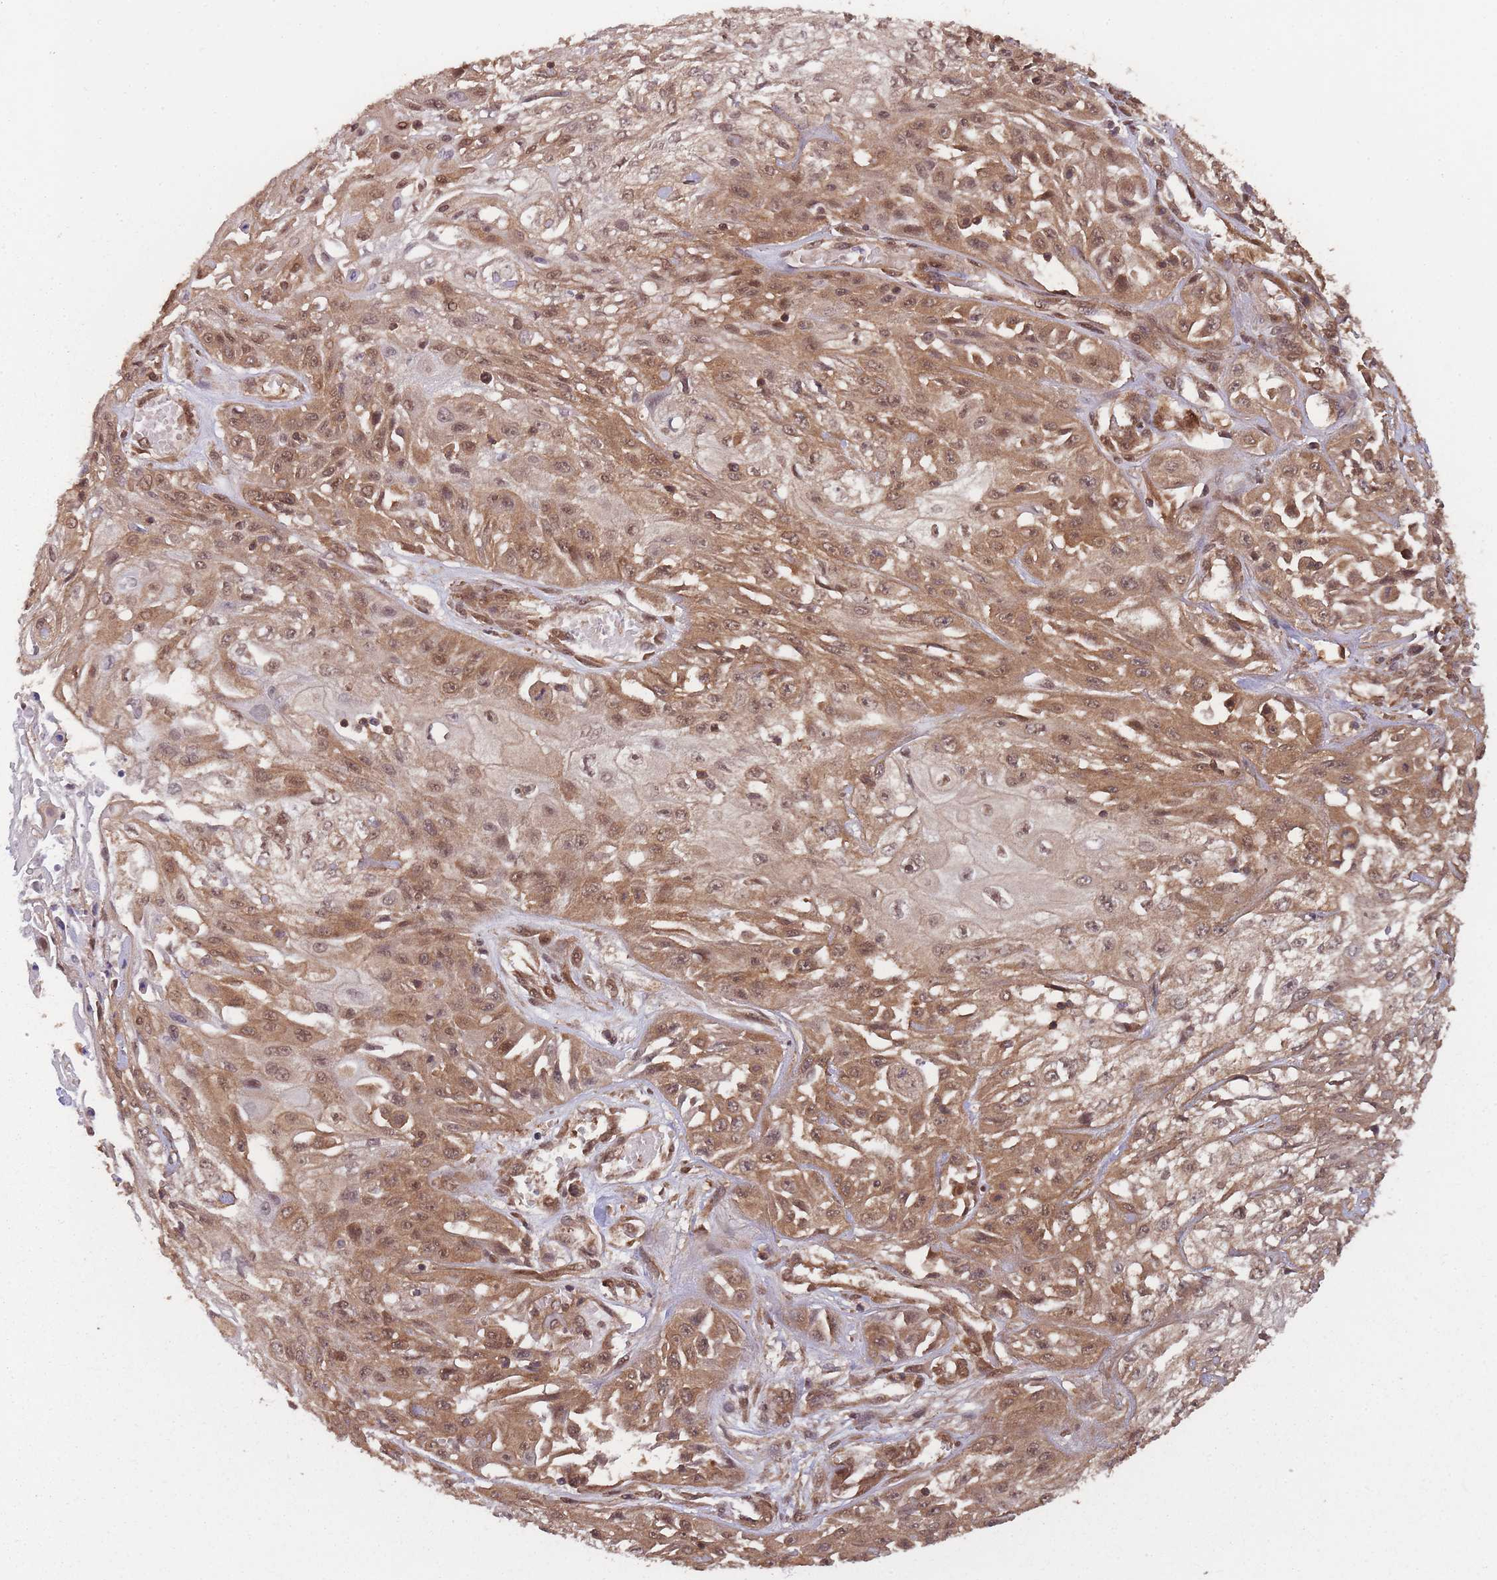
{"staining": {"intensity": "moderate", "quantity": ">75%", "location": "cytoplasmic/membranous,nuclear"}, "tissue": "skin cancer", "cell_type": "Tumor cells", "image_type": "cancer", "snomed": [{"axis": "morphology", "description": "Squamous cell carcinoma, NOS"}, {"axis": "morphology", "description": "Squamous cell carcinoma, metastatic, NOS"}, {"axis": "topography", "description": "Skin"}, {"axis": "topography", "description": "Lymph node"}], "caption": "About >75% of tumor cells in skin cancer (metastatic squamous cell carcinoma) reveal moderate cytoplasmic/membranous and nuclear protein expression as visualized by brown immunohistochemical staining.", "gene": "PPP6R3", "patient": {"sex": "male", "age": 75}}